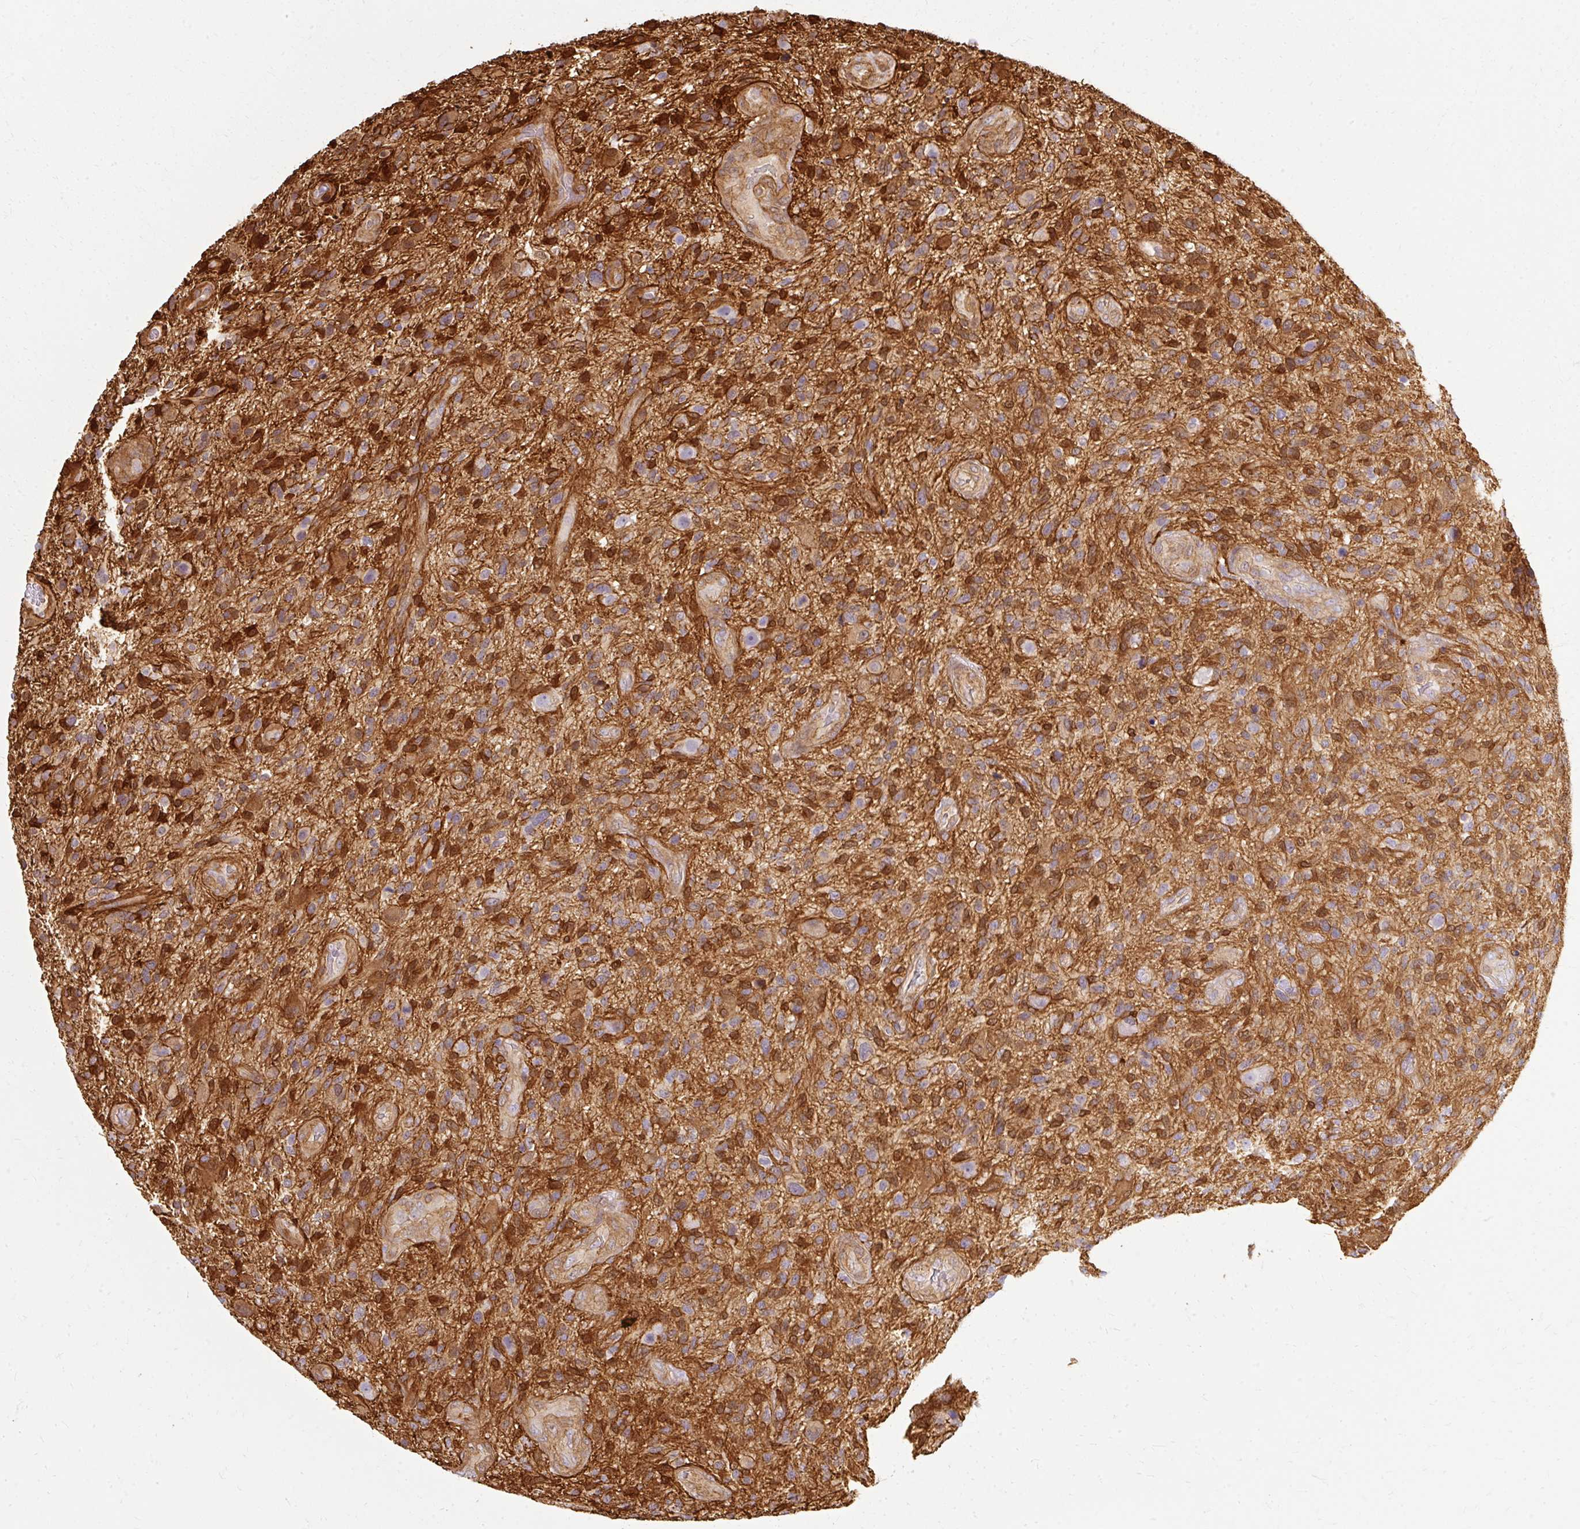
{"staining": {"intensity": "moderate", "quantity": ">75%", "location": "cytoplasmic/membranous"}, "tissue": "glioma", "cell_type": "Tumor cells", "image_type": "cancer", "snomed": [{"axis": "morphology", "description": "Glioma, malignant, High grade"}, {"axis": "topography", "description": "Brain"}], "caption": "Approximately >75% of tumor cells in human glioma exhibit moderate cytoplasmic/membranous protein positivity as visualized by brown immunohistochemical staining.", "gene": "CNN3", "patient": {"sex": "male", "age": 47}}